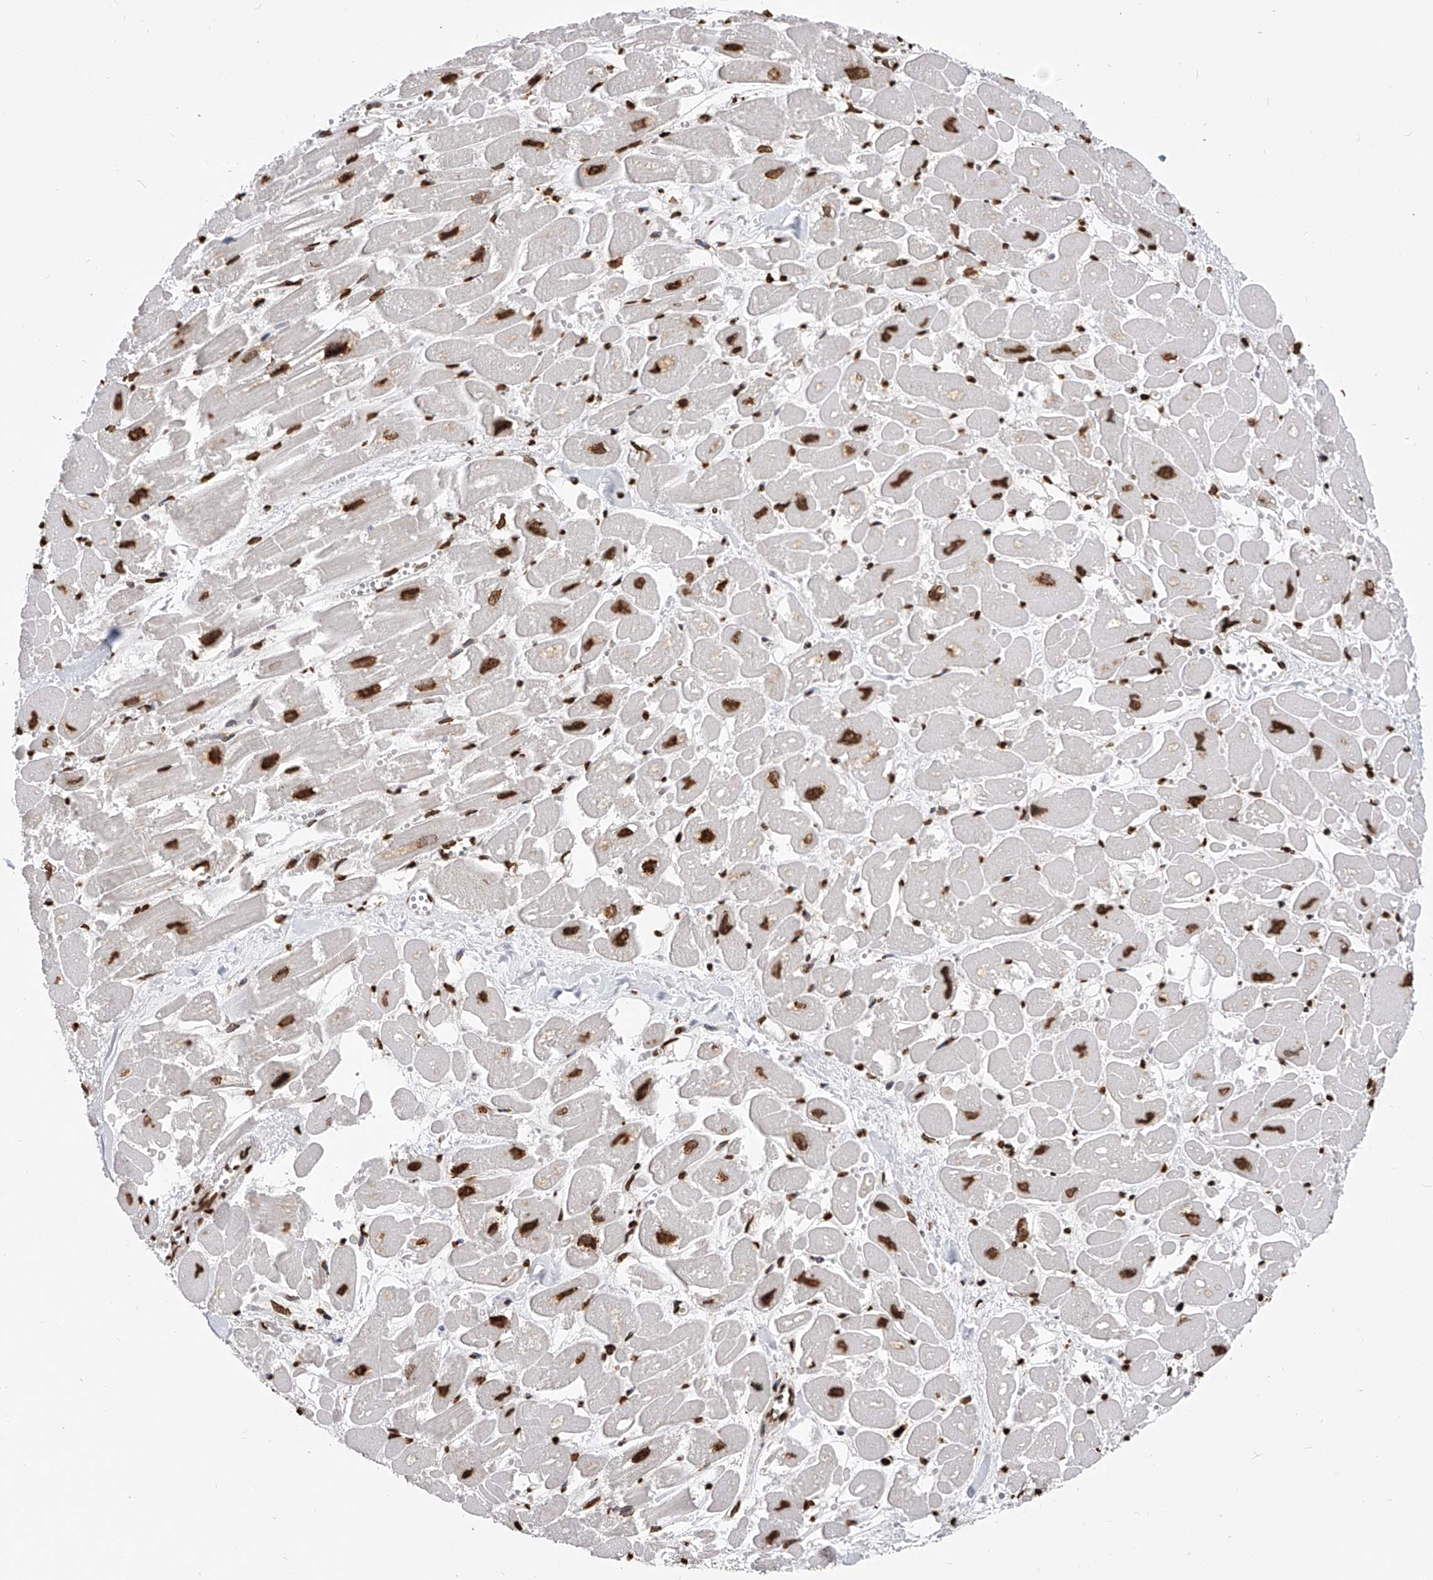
{"staining": {"intensity": "moderate", "quantity": ">75%", "location": "nuclear"}, "tissue": "heart muscle", "cell_type": "Cardiomyocytes", "image_type": "normal", "snomed": [{"axis": "morphology", "description": "Normal tissue, NOS"}, {"axis": "topography", "description": "Heart"}], "caption": "IHC (DAB) staining of benign heart muscle demonstrates moderate nuclear protein positivity in approximately >75% of cardiomyocytes. (Brightfield microscopy of DAB IHC at high magnification).", "gene": "CFAP410", "patient": {"sex": "male", "age": 54}}